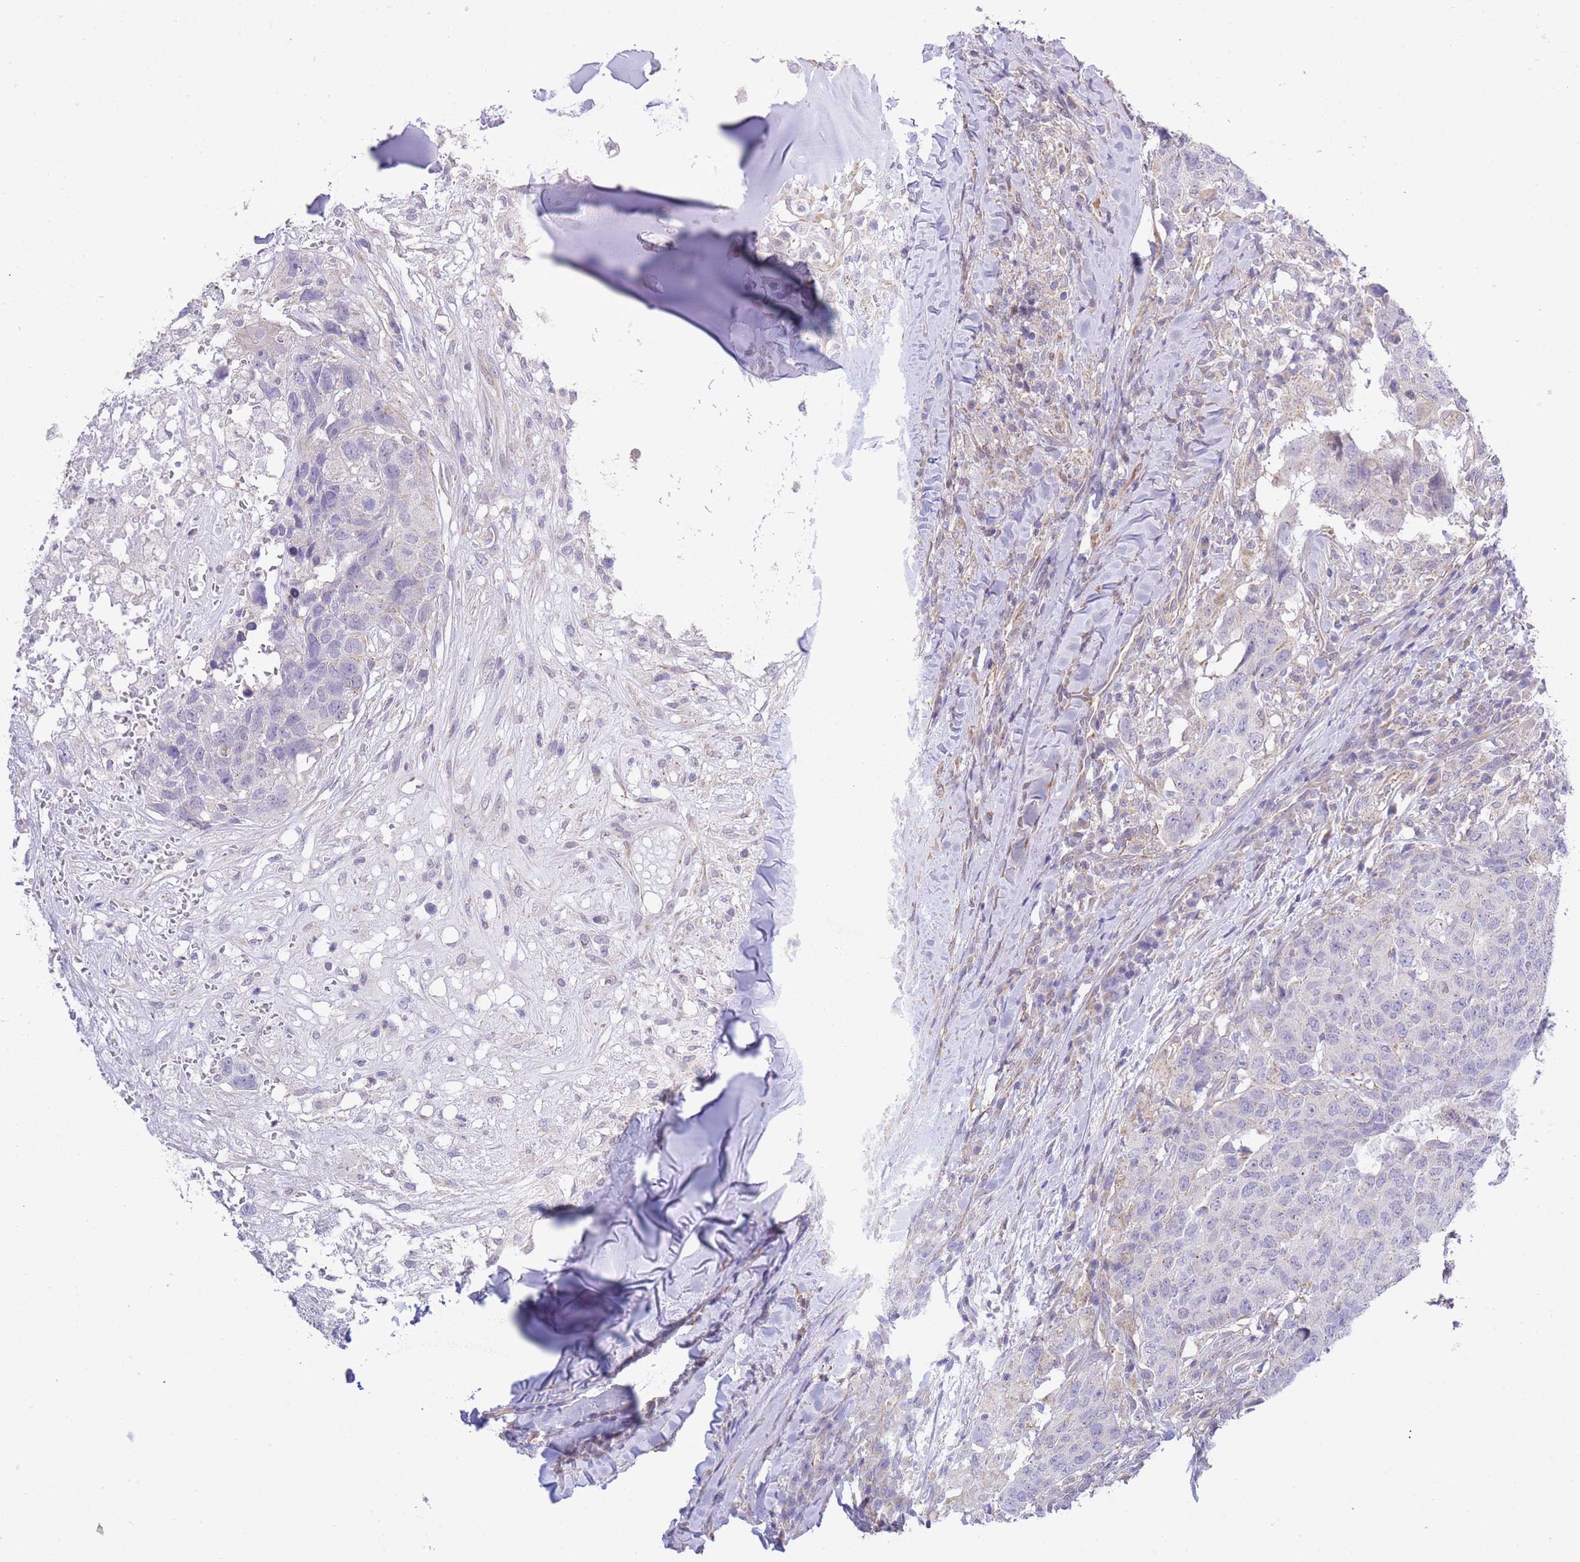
{"staining": {"intensity": "negative", "quantity": "none", "location": "none"}, "tissue": "head and neck cancer", "cell_type": "Tumor cells", "image_type": "cancer", "snomed": [{"axis": "morphology", "description": "Normal tissue, NOS"}, {"axis": "morphology", "description": "Squamous cell carcinoma, NOS"}, {"axis": "topography", "description": "Skeletal muscle"}, {"axis": "topography", "description": "Vascular tissue"}, {"axis": "topography", "description": "Peripheral nerve tissue"}, {"axis": "topography", "description": "Head-Neck"}], "caption": "Photomicrograph shows no protein expression in tumor cells of head and neck squamous cell carcinoma tissue.", "gene": "CTBP1", "patient": {"sex": "male", "age": 66}}